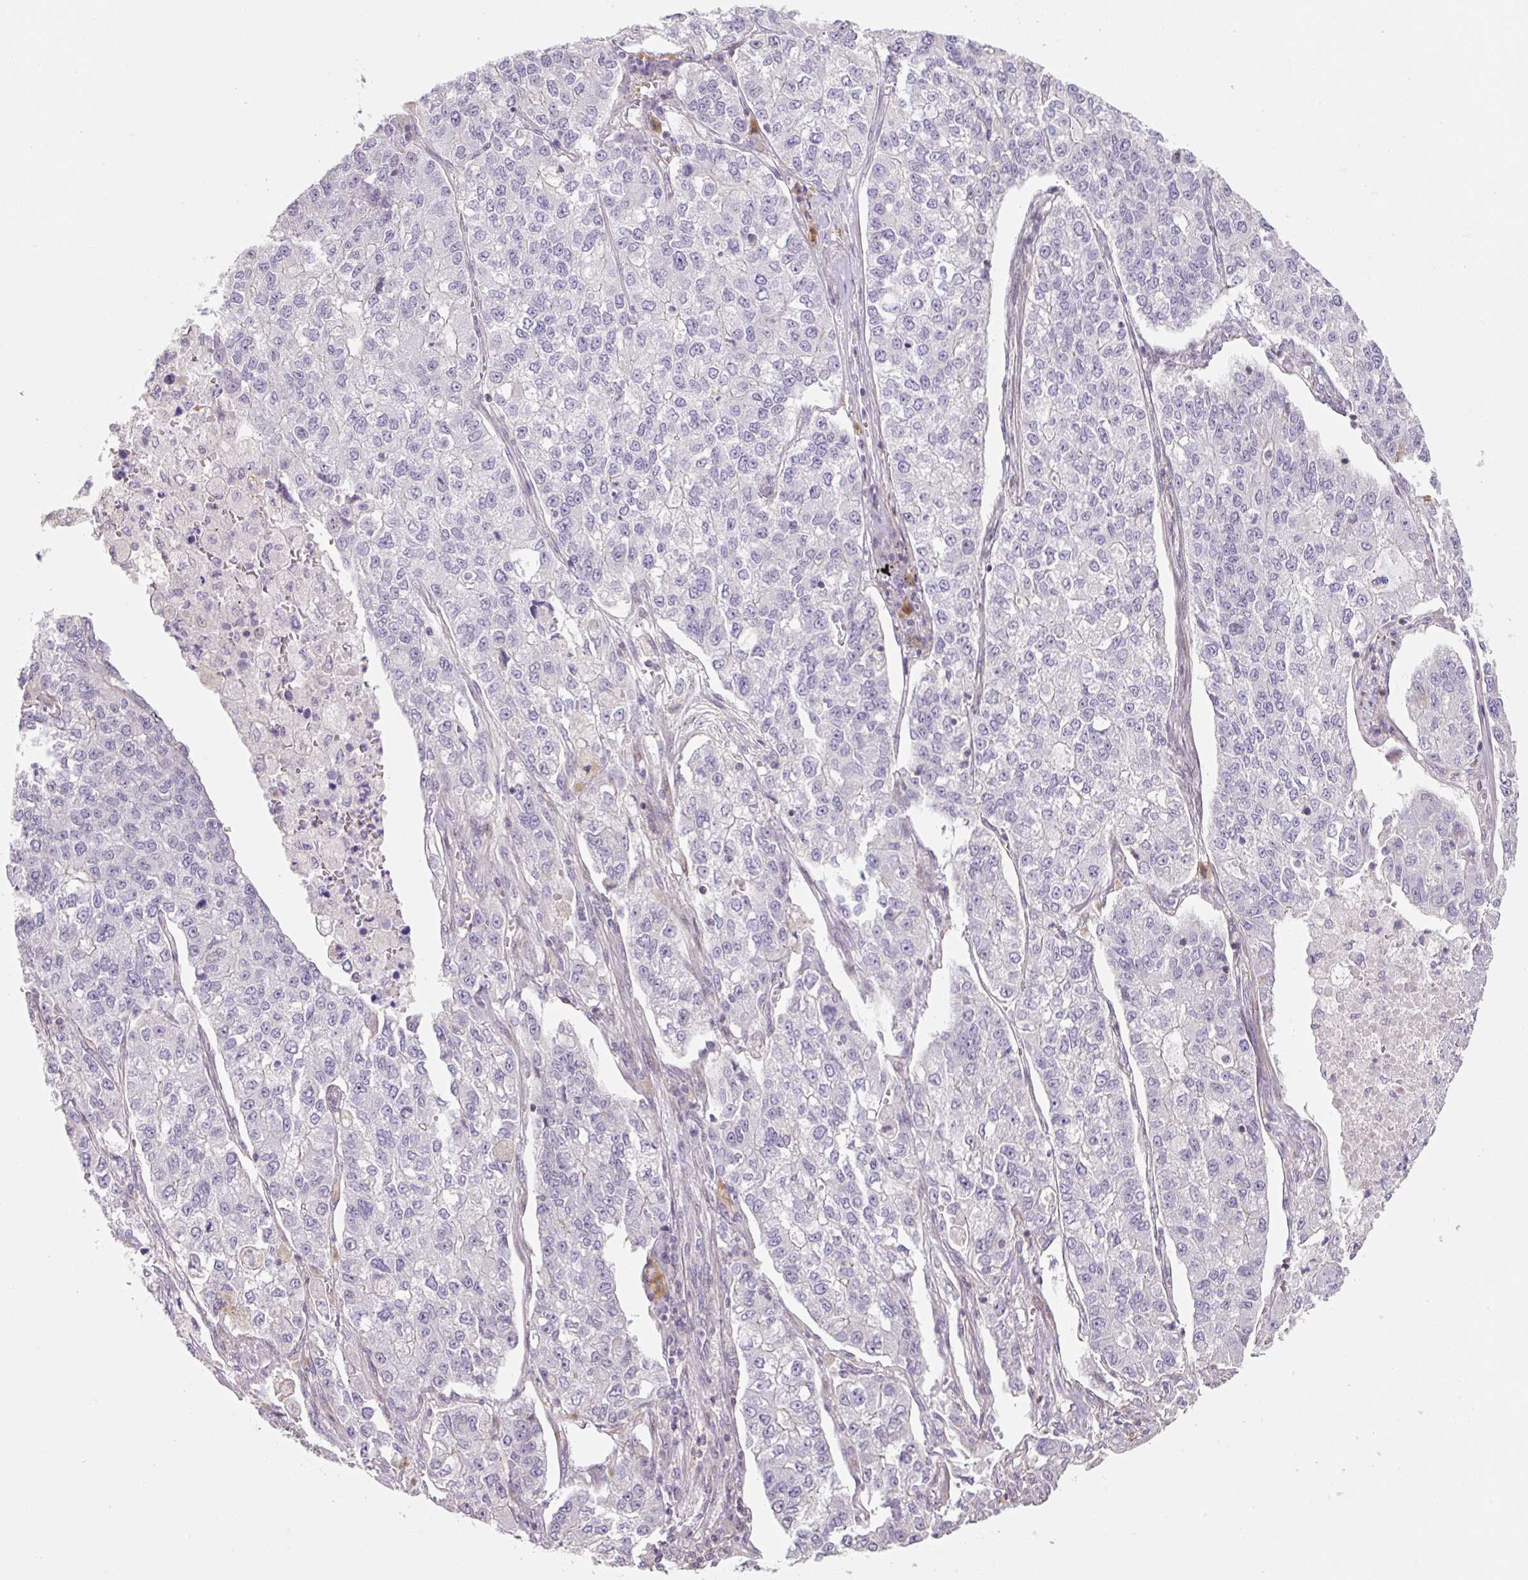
{"staining": {"intensity": "negative", "quantity": "none", "location": "none"}, "tissue": "lung cancer", "cell_type": "Tumor cells", "image_type": "cancer", "snomed": [{"axis": "morphology", "description": "Adenocarcinoma, NOS"}, {"axis": "topography", "description": "Lung"}], "caption": "A histopathology image of lung adenocarcinoma stained for a protein exhibits no brown staining in tumor cells. (DAB (3,3'-diaminobenzidine) immunohistochemistry, high magnification).", "gene": "ZNF552", "patient": {"sex": "male", "age": 49}}